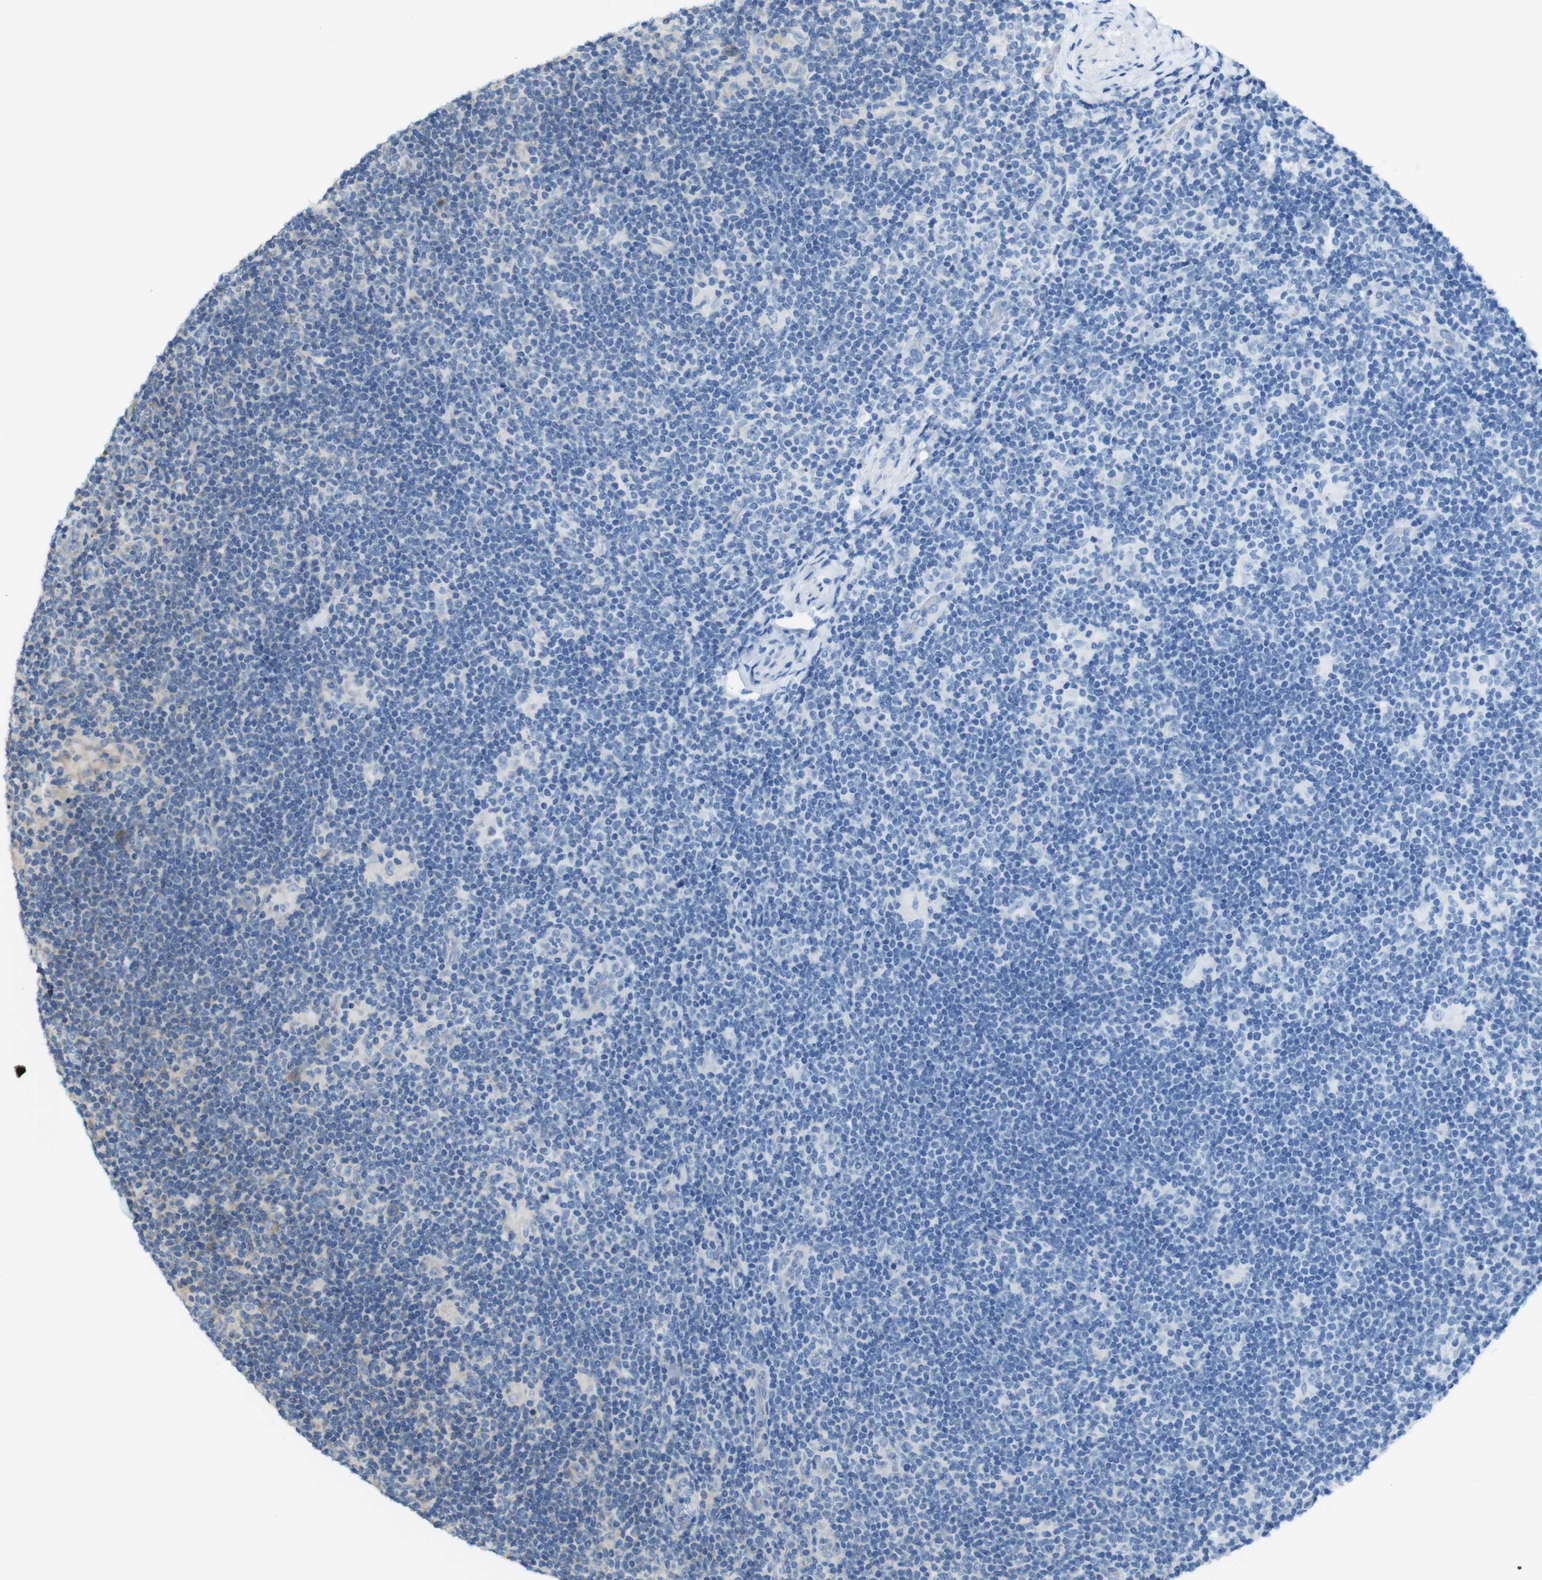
{"staining": {"intensity": "moderate", "quantity": "25%-75%", "location": "cytoplasmic/membranous"}, "tissue": "lymphoma", "cell_type": "Tumor cells", "image_type": "cancer", "snomed": [{"axis": "morphology", "description": "Hodgkin's disease, NOS"}, {"axis": "topography", "description": "Lymph node"}], "caption": "A micrograph of human lymphoma stained for a protein displays moderate cytoplasmic/membranous brown staining in tumor cells.", "gene": "MARCHF1", "patient": {"sex": "female", "age": 57}}